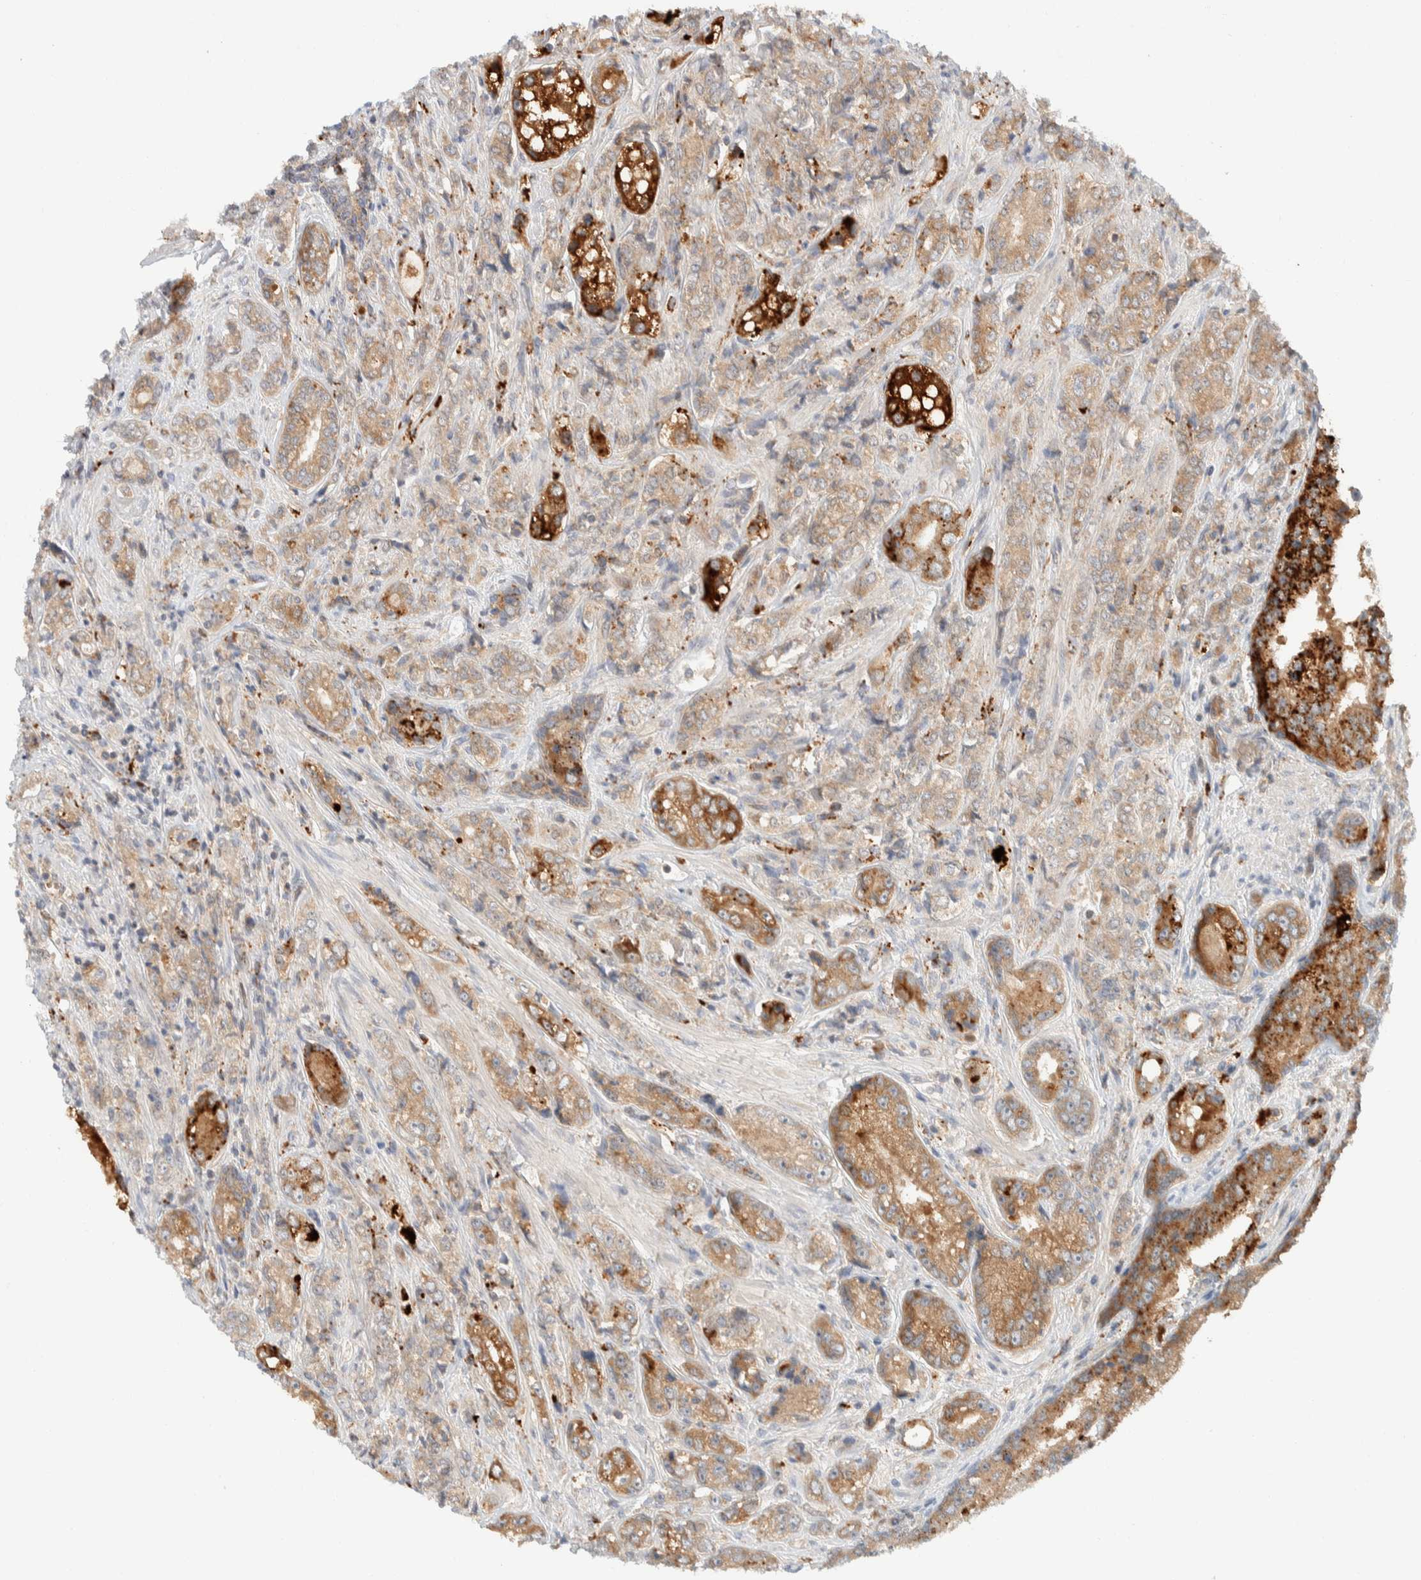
{"staining": {"intensity": "moderate", "quantity": ">75%", "location": "cytoplasmic/membranous"}, "tissue": "prostate cancer", "cell_type": "Tumor cells", "image_type": "cancer", "snomed": [{"axis": "morphology", "description": "Adenocarcinoma, High grade"}, {"axis": "topography", "description": "Prostate"}], "caption": "Brown immunohistochemical staining in prostate cancer (adenocarcinoma (high-grade)) shows moderate cytoplasmic/membranous expression in about >75% of tumor cells.", "gene": "GCLM", "patient": {"sex": "male", "age": 61}}